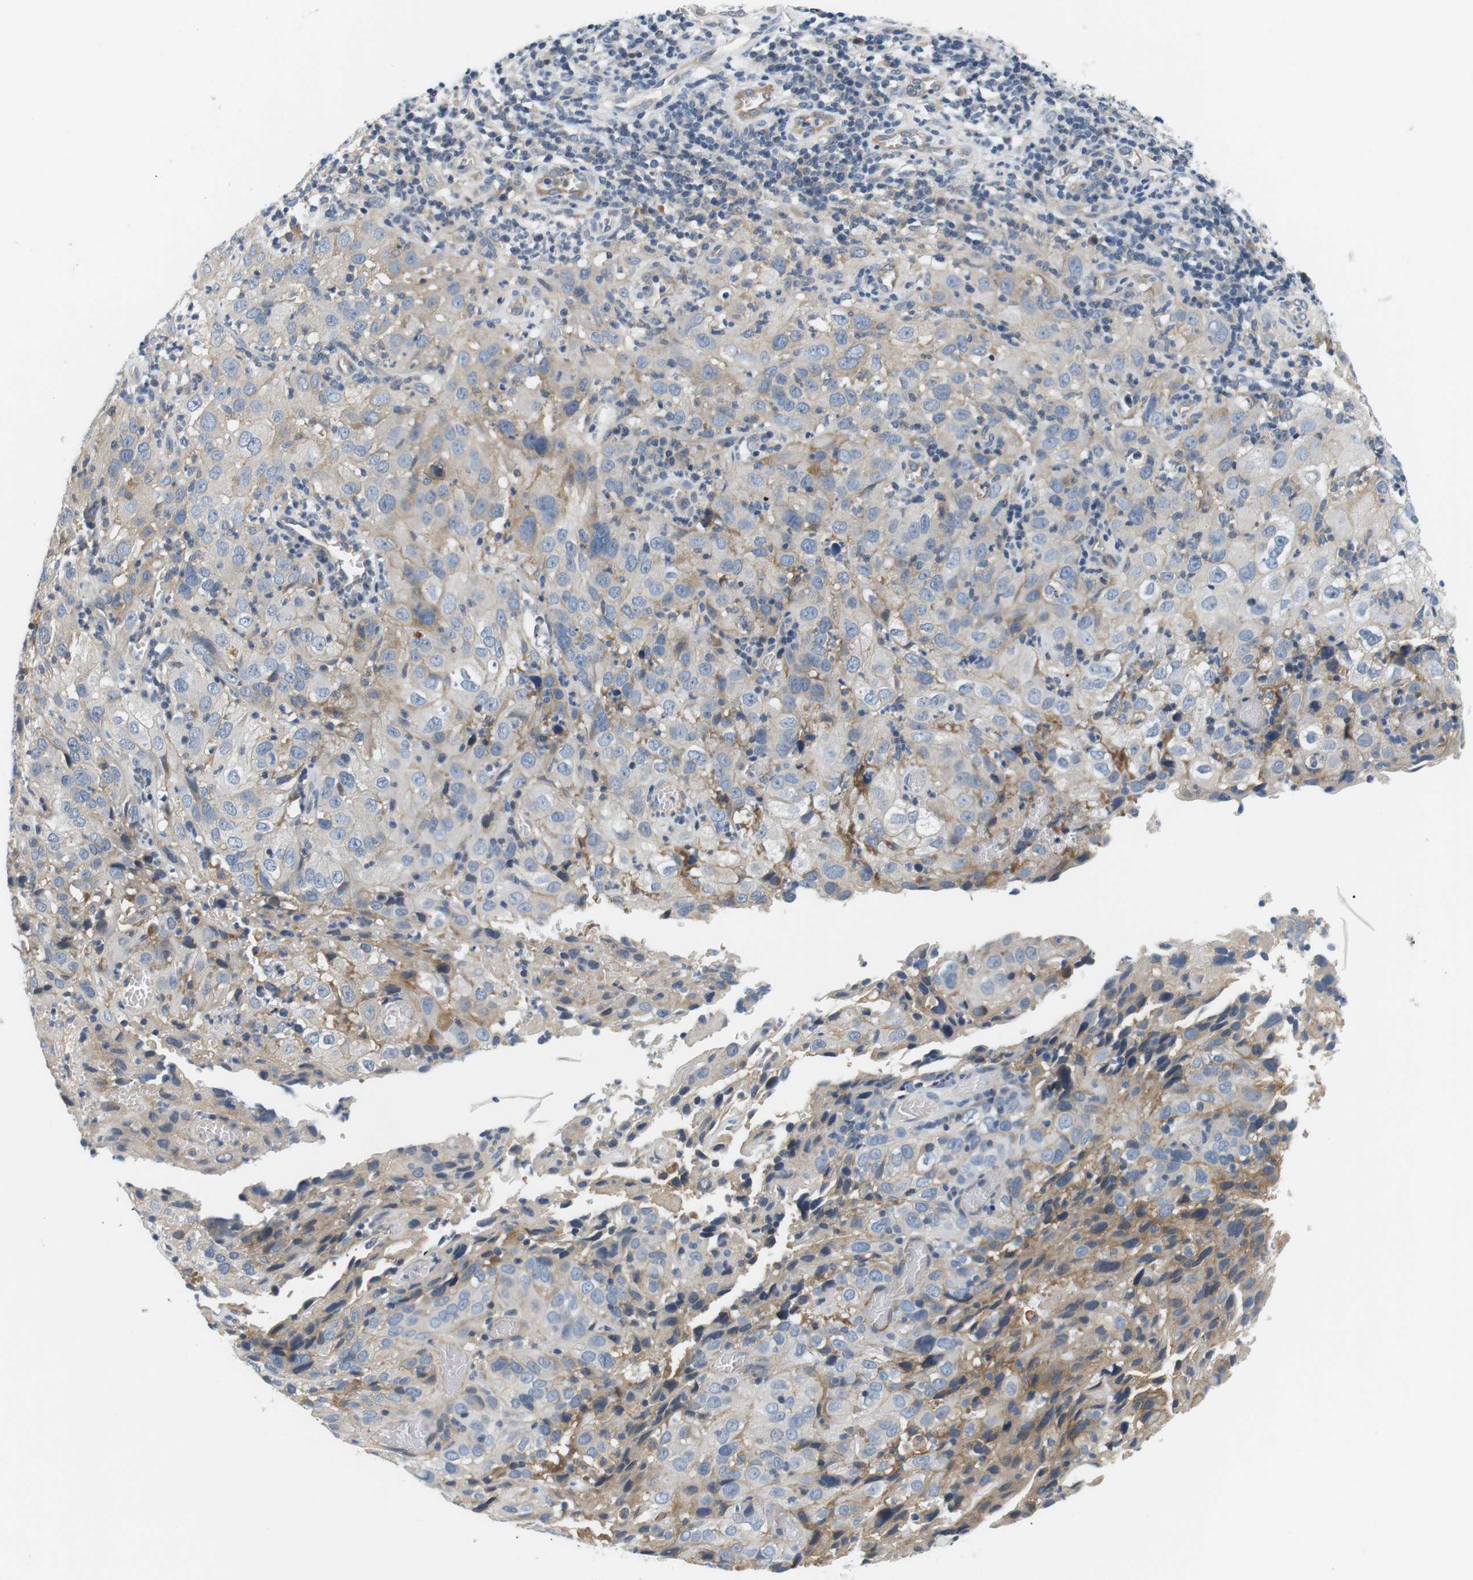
{"staining": {"intensity": "weak", "quantity": "<25%", "location": "cytoplasmic/membranous"}, "tissue": "cervical cancer", "cell_type": "Tumor cells", "image_type": "cancer", "snomed": [{"axis": "morphology", "description": "Squamous cell carcinoma, NOS"}, {"axis": "topography", "description": "Cervix"}], "caption": "Immunohistochemistry micrograph of neoplastic tissue: cervical cancer (squamous cell carcinoma) stained with DAB (3,3'-diaminobenzidine) reveals no significant protein positivity in tumor cells.", "gene": "SLC30A1", "patient": {"sex": "female", "age": 32}}